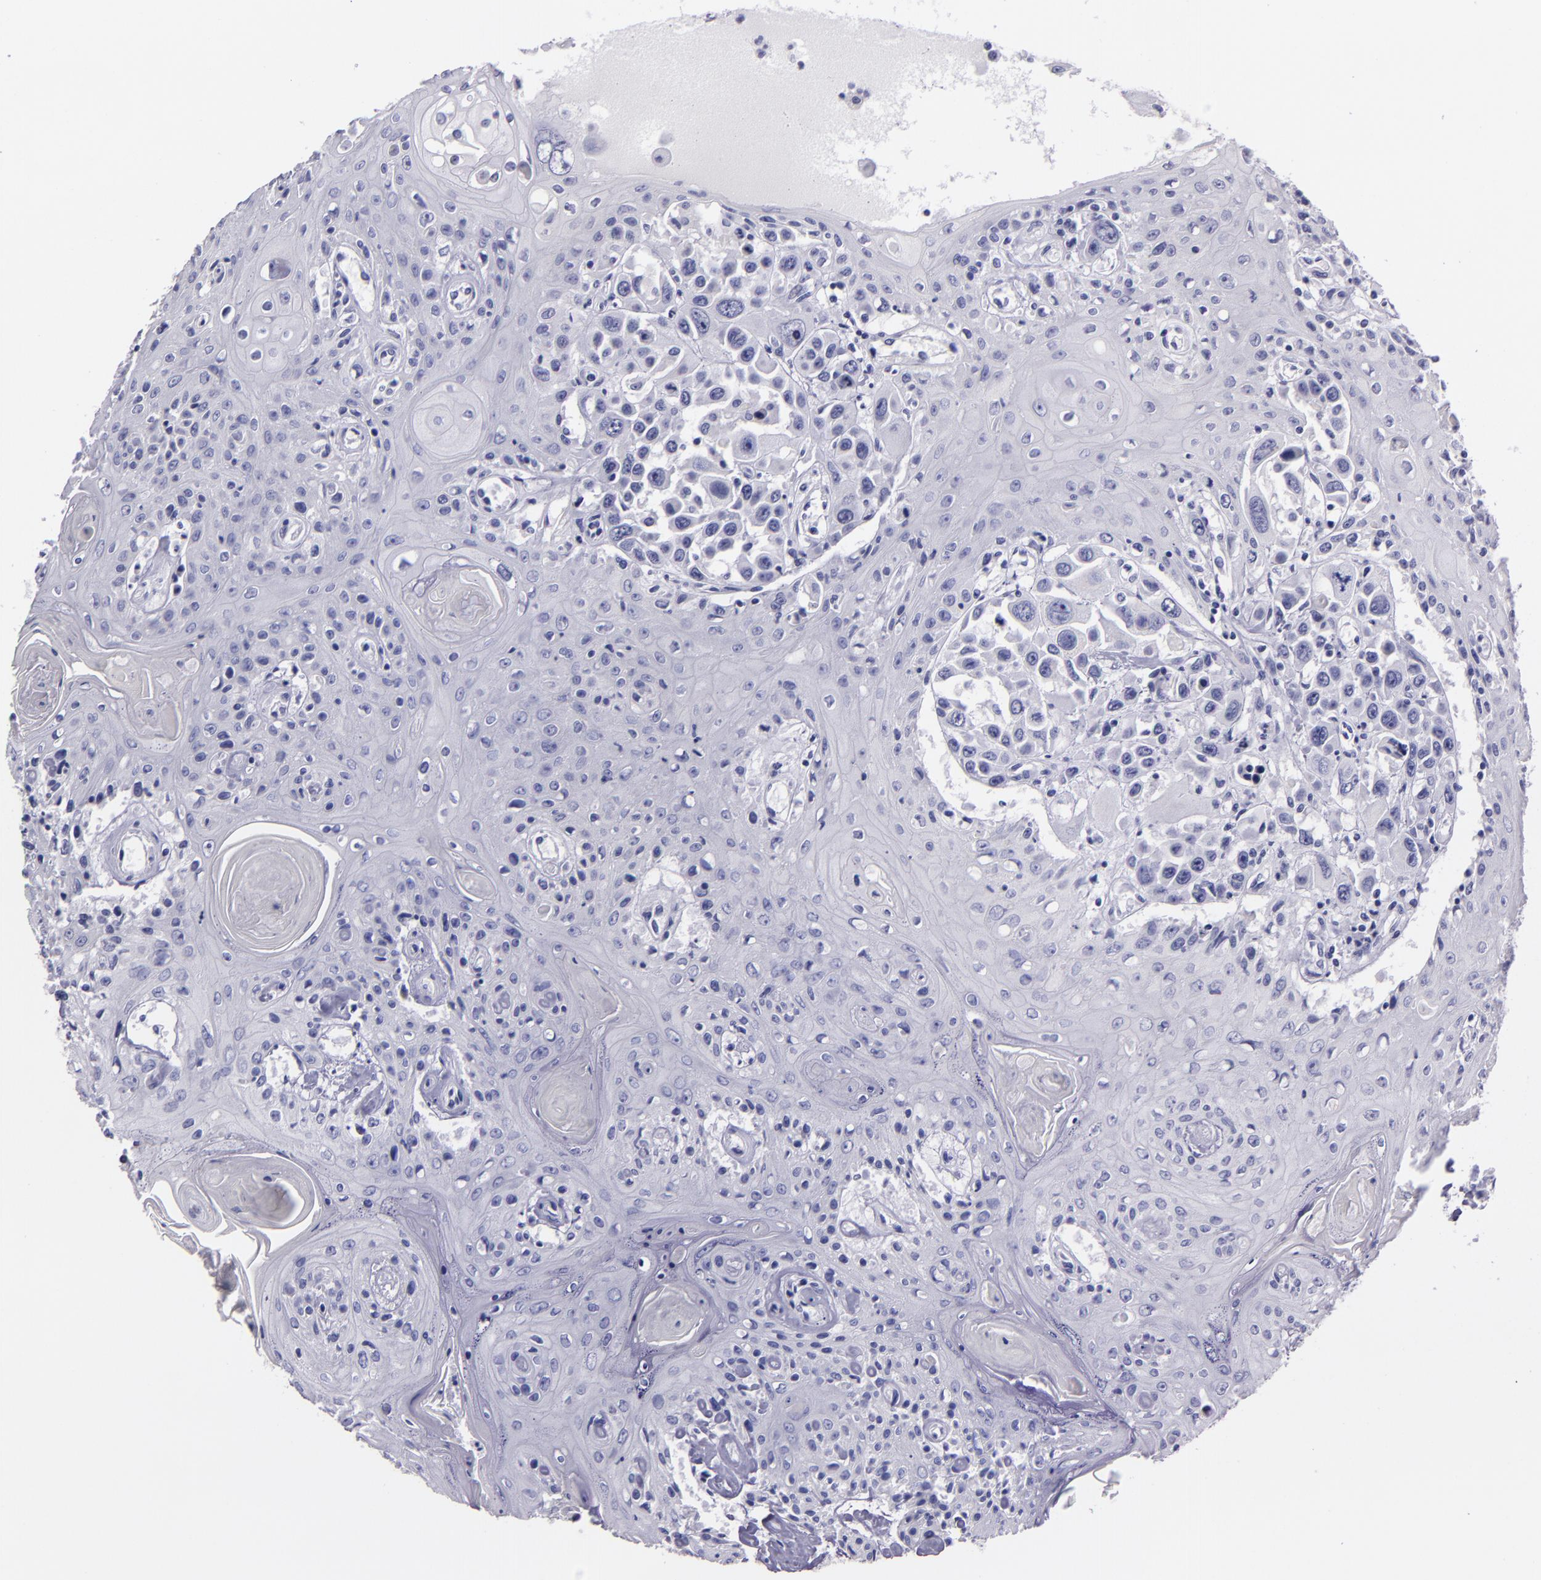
{"staining": {"intensity": "negative", "quantity": "none", "location": "none"}, "tissue": "head and neck cancer", "cell_type": "Tumor cells", "image_type": "cancer", "snomed": [{"axis": "morphology", "description": "Squamous cell carcinoma, NOS"}, {"axis": "topography", "description": "Oral tissue"}, {"axis": "topography", "description": "Head-Neck"}], "caption": "Immunohistochemistry photomicrograph of human squamous cell carcinoma (head and neck) stained for a protein (brown), which reveals no positivity in tumor cells.", "gene": "MUC5AC", "patient": {"sex": "female", "age": 76}}